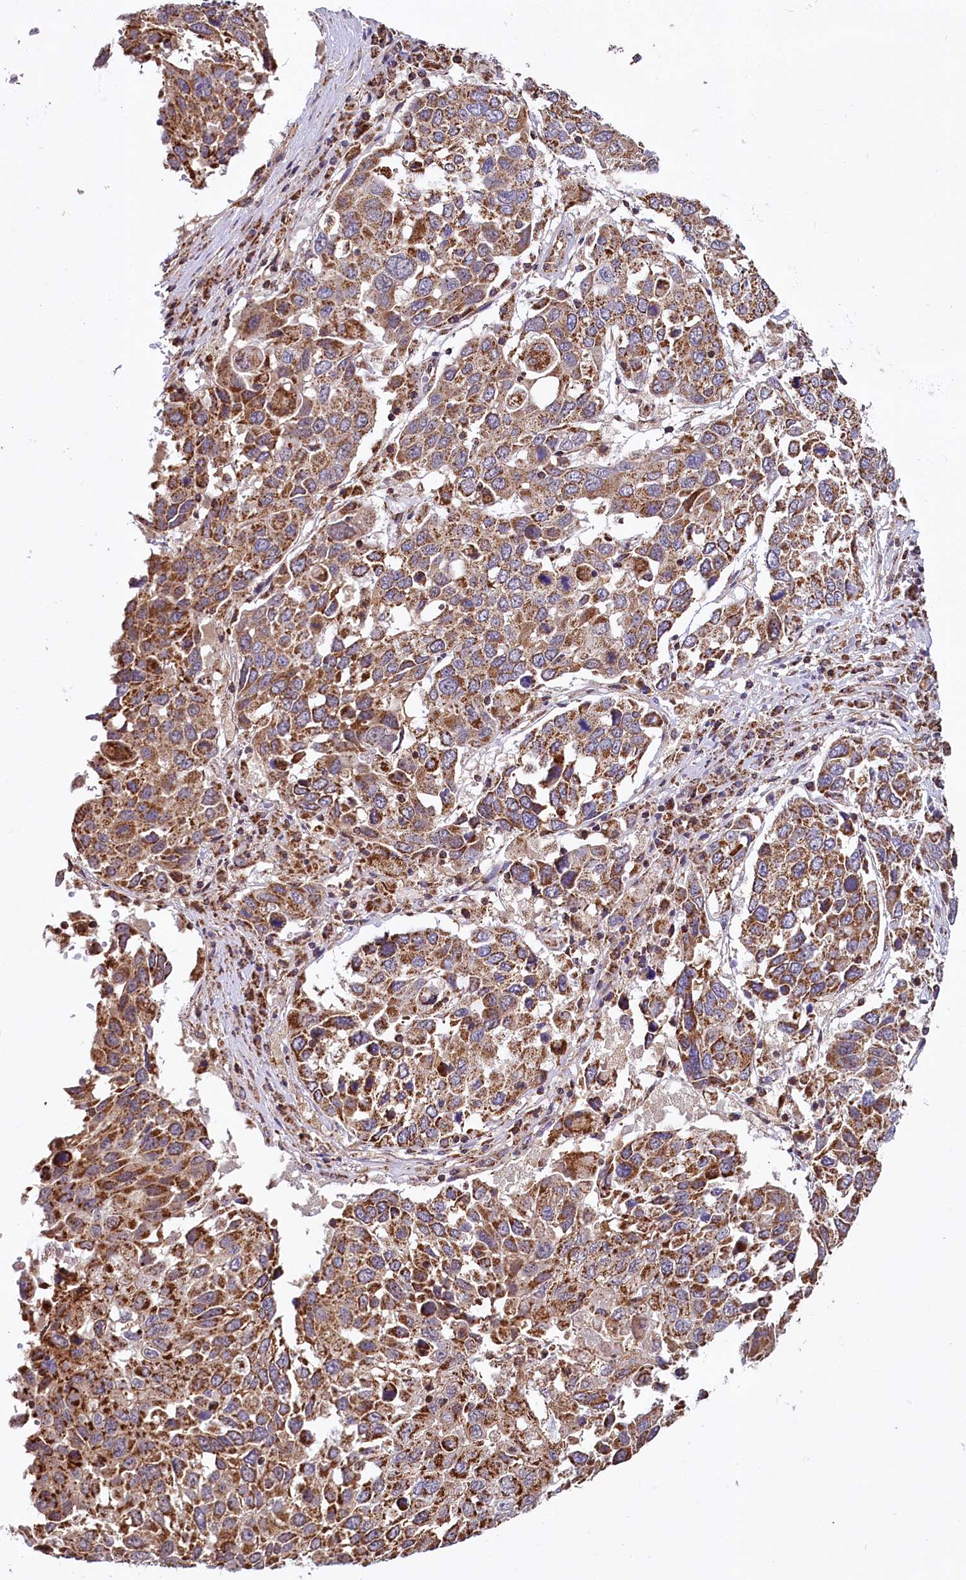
{"staining": {"intensity": "moderate", "quantity": ">75%", "location": "cytoplasmic/membranous"}, "tissue": "lung cancer", "cell_type": "Tumor cells", "image_type": "cancer", "snomed": [{"axis": "morphology", "description": "Squamous cell carcinoma, NOS"}, {"axis": "topography", "description": "Lung"}], "caption": "Immunohistochemical staining of lung cancer exhibits moderate cytoplasmic/membranous protein staining in approximately >75% of tumor cells. (Stains: DAB in brown, nuclei in blue, Microscopy: brightfield microscopy at high magnification).", "gene": "NUDT15", "patient": {"sex": "male", "age": 65}}